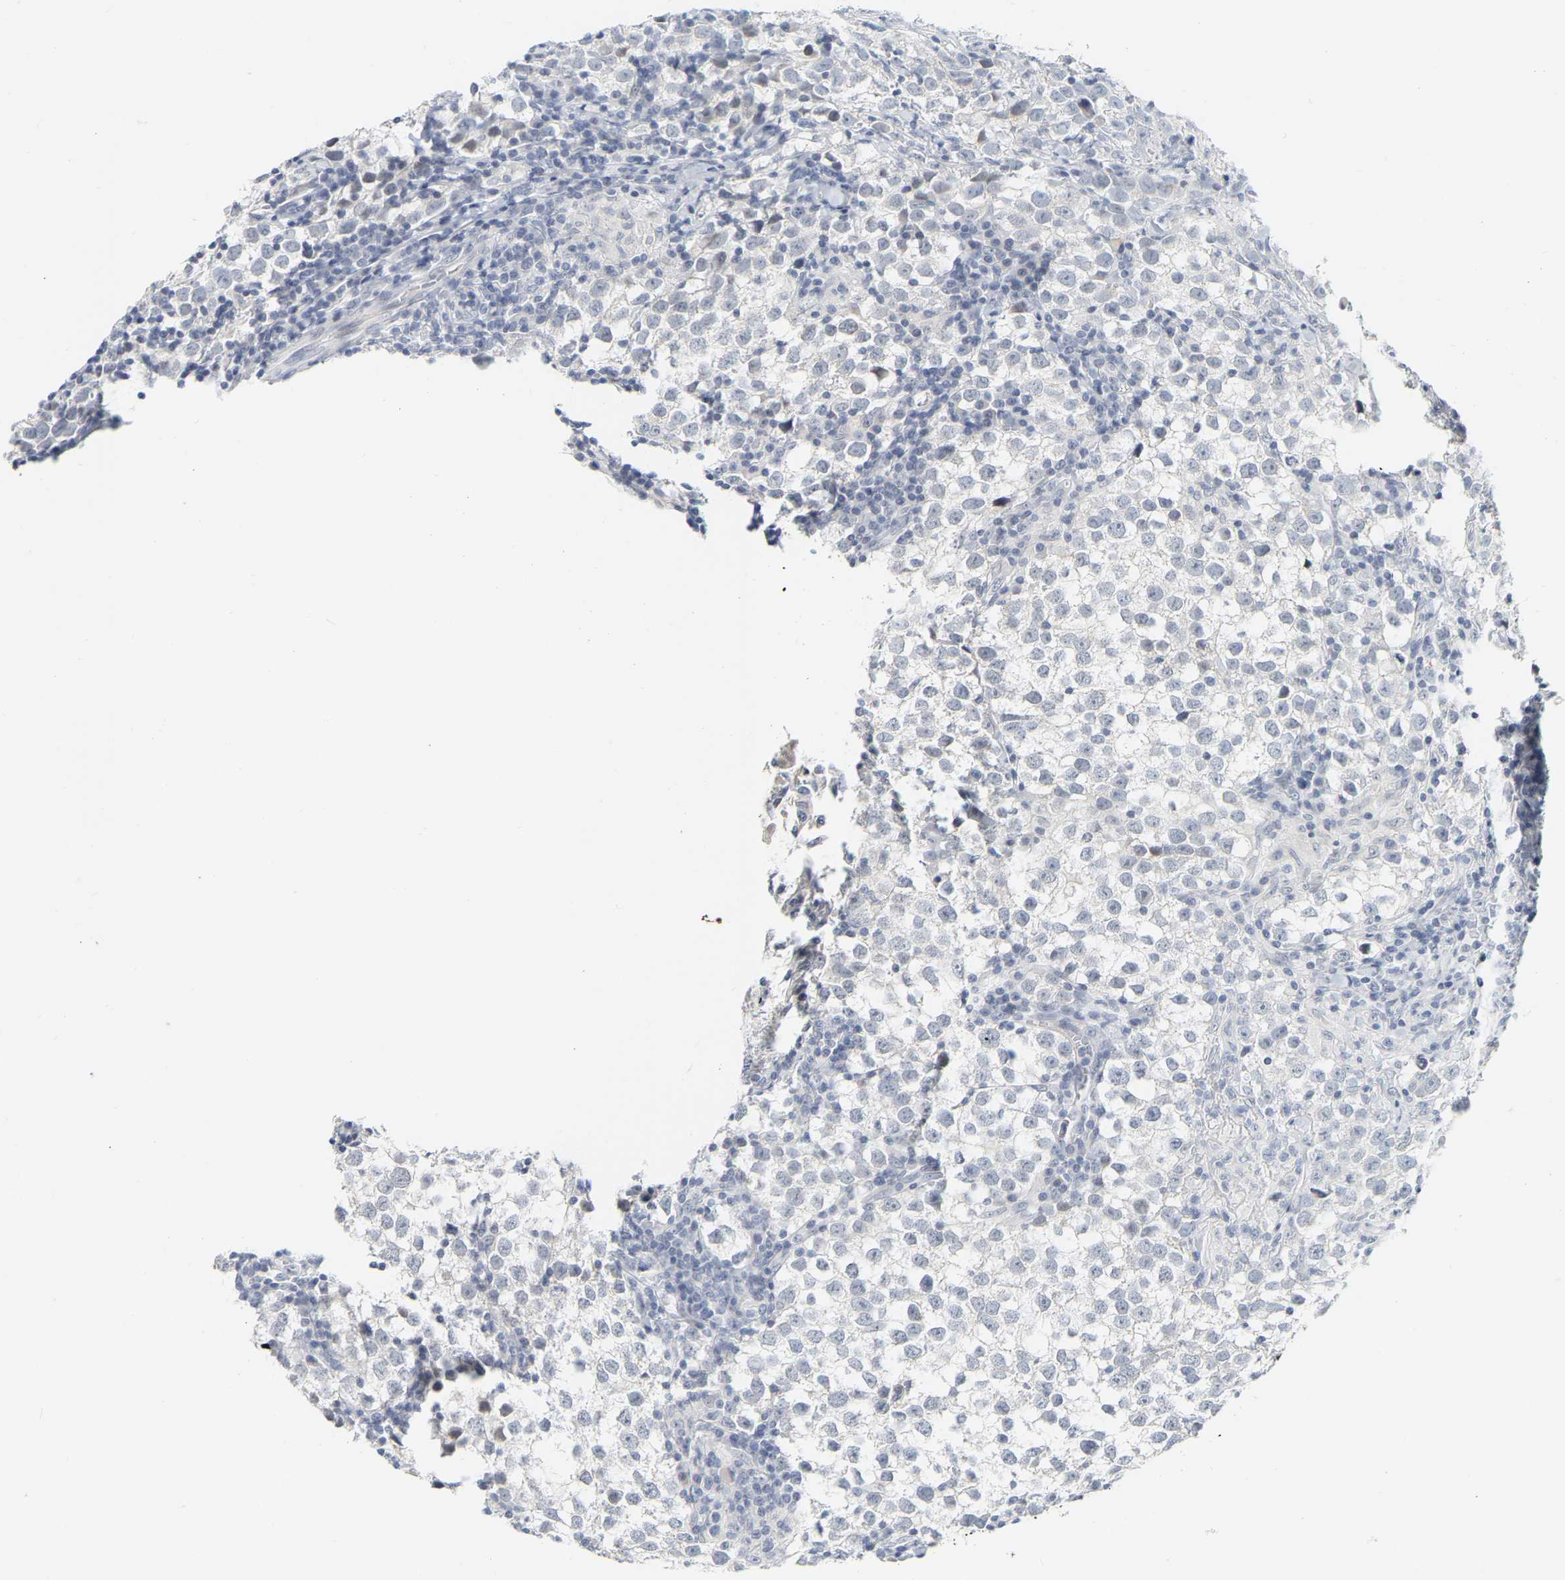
{"staining": {"intensity": "negative", "quantity": "none", "location": "none"}, "tissue": "testis cancer", "cell_type": "Tumor cells", "image_type": "cancer", "snomed": [{"axis": "morphology", "description": "Seminoma, NOS"}, {"axis": "morphology", "description": "Carcinoma, Embryonal, NOS"}, {"axis": "topography", "description": "Testis"}], "caption": "A micrograph of seminoma (testis) stained for a protein demonstrates no brown staining in tumor cells.", "gene": "KRT76", "patient": {"sex": "male", "age": 36}}